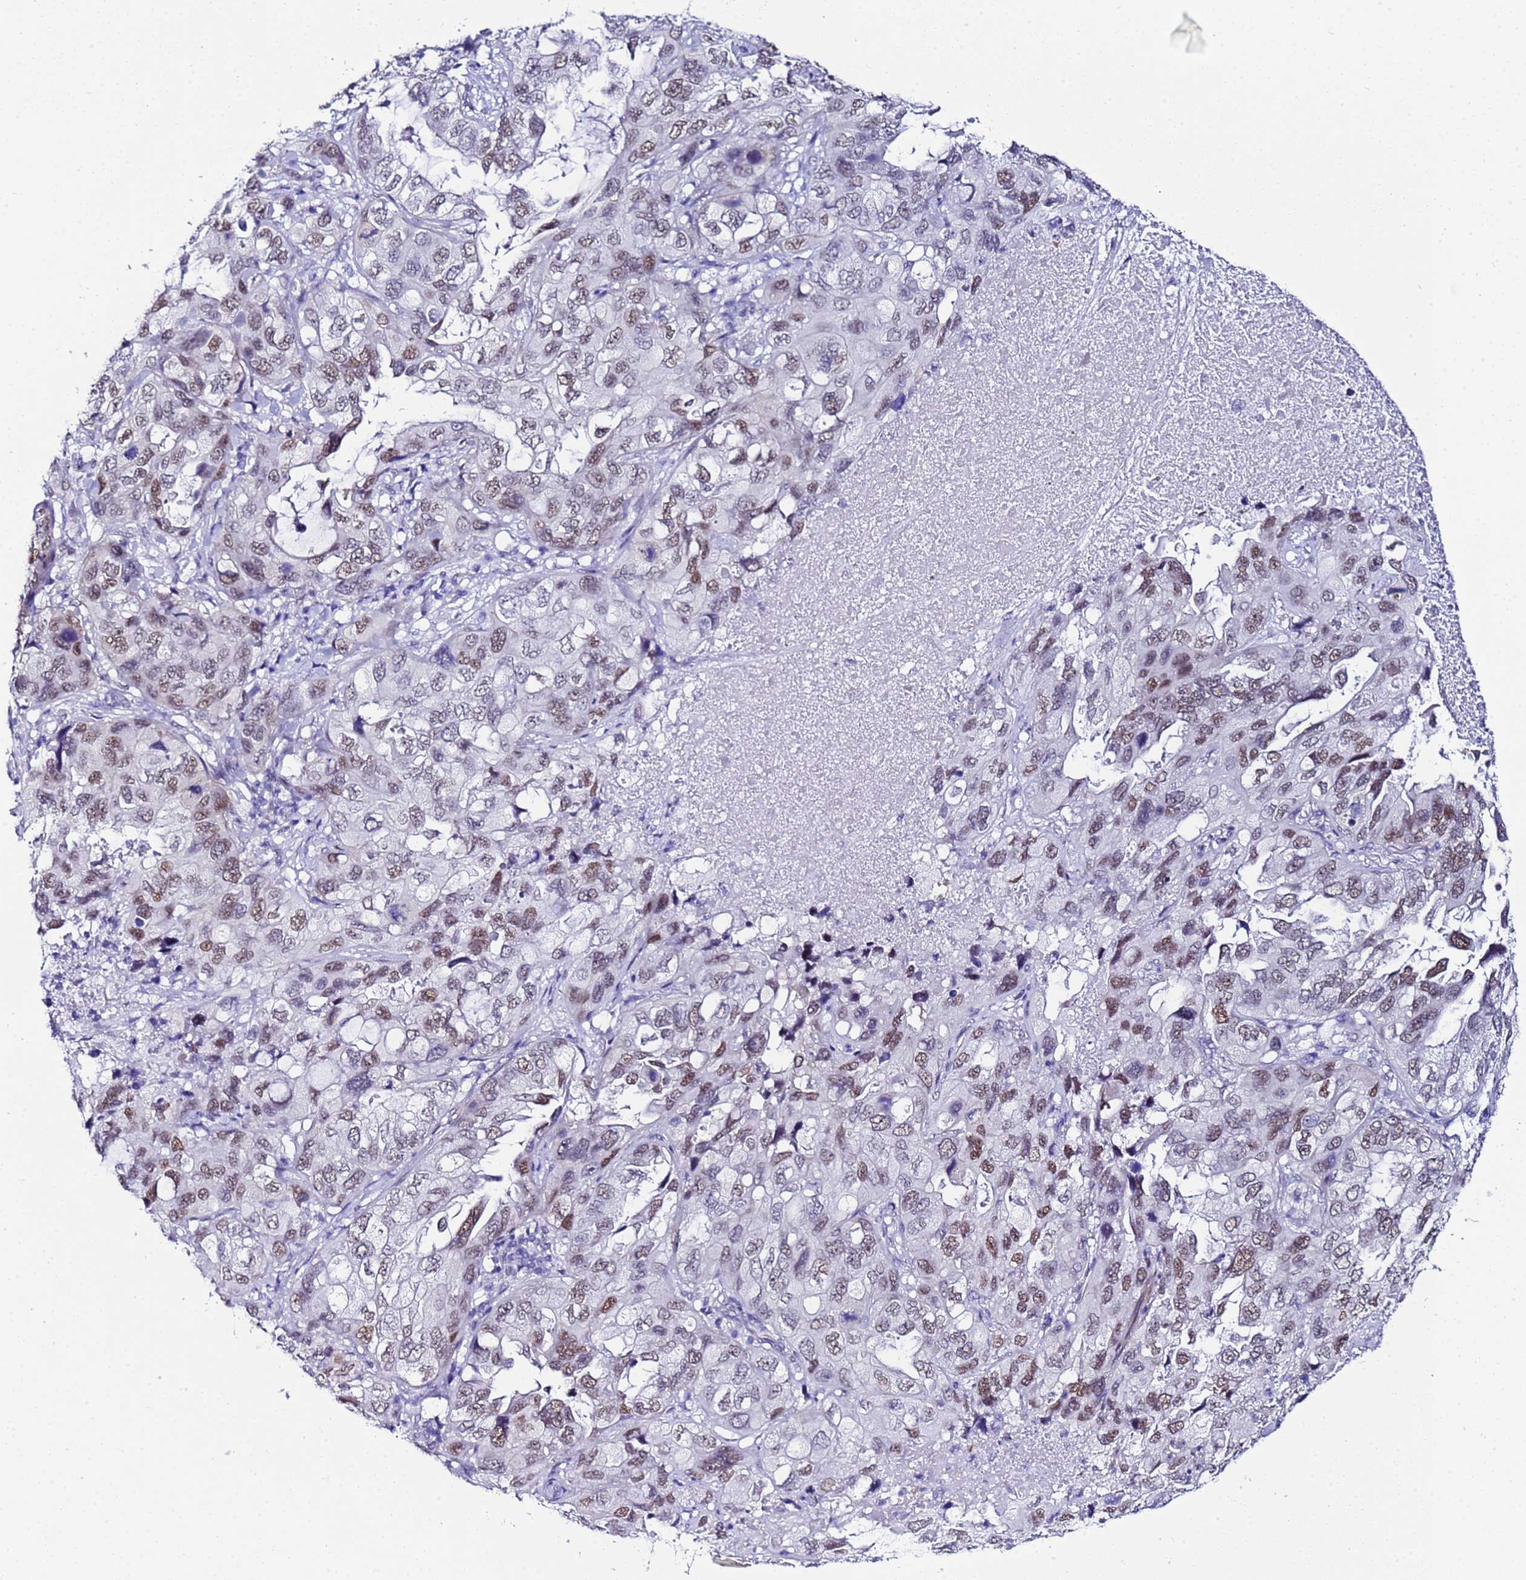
{"staining": {"intensity": "moderate", "quantity": ">75%", "location": "nuclear"}, "tissue": "lung cancer", "cell_type": "Tumor cells", "image_type": "cancer", "snomed": [{"axis": "morphology", "description": "Squamous cell carcinoma, NOS"}, {"axis": "topography", "description": "Lung"}], "caption": "A histopathology image showing moderate nuclear positivity in about >75% of tumor cells in lung squamous cell carcinoma, as visualized by brown immunohistochemical staining.", "gene": "BCL7A", "patient": {"sex": "female", "age": 73}}